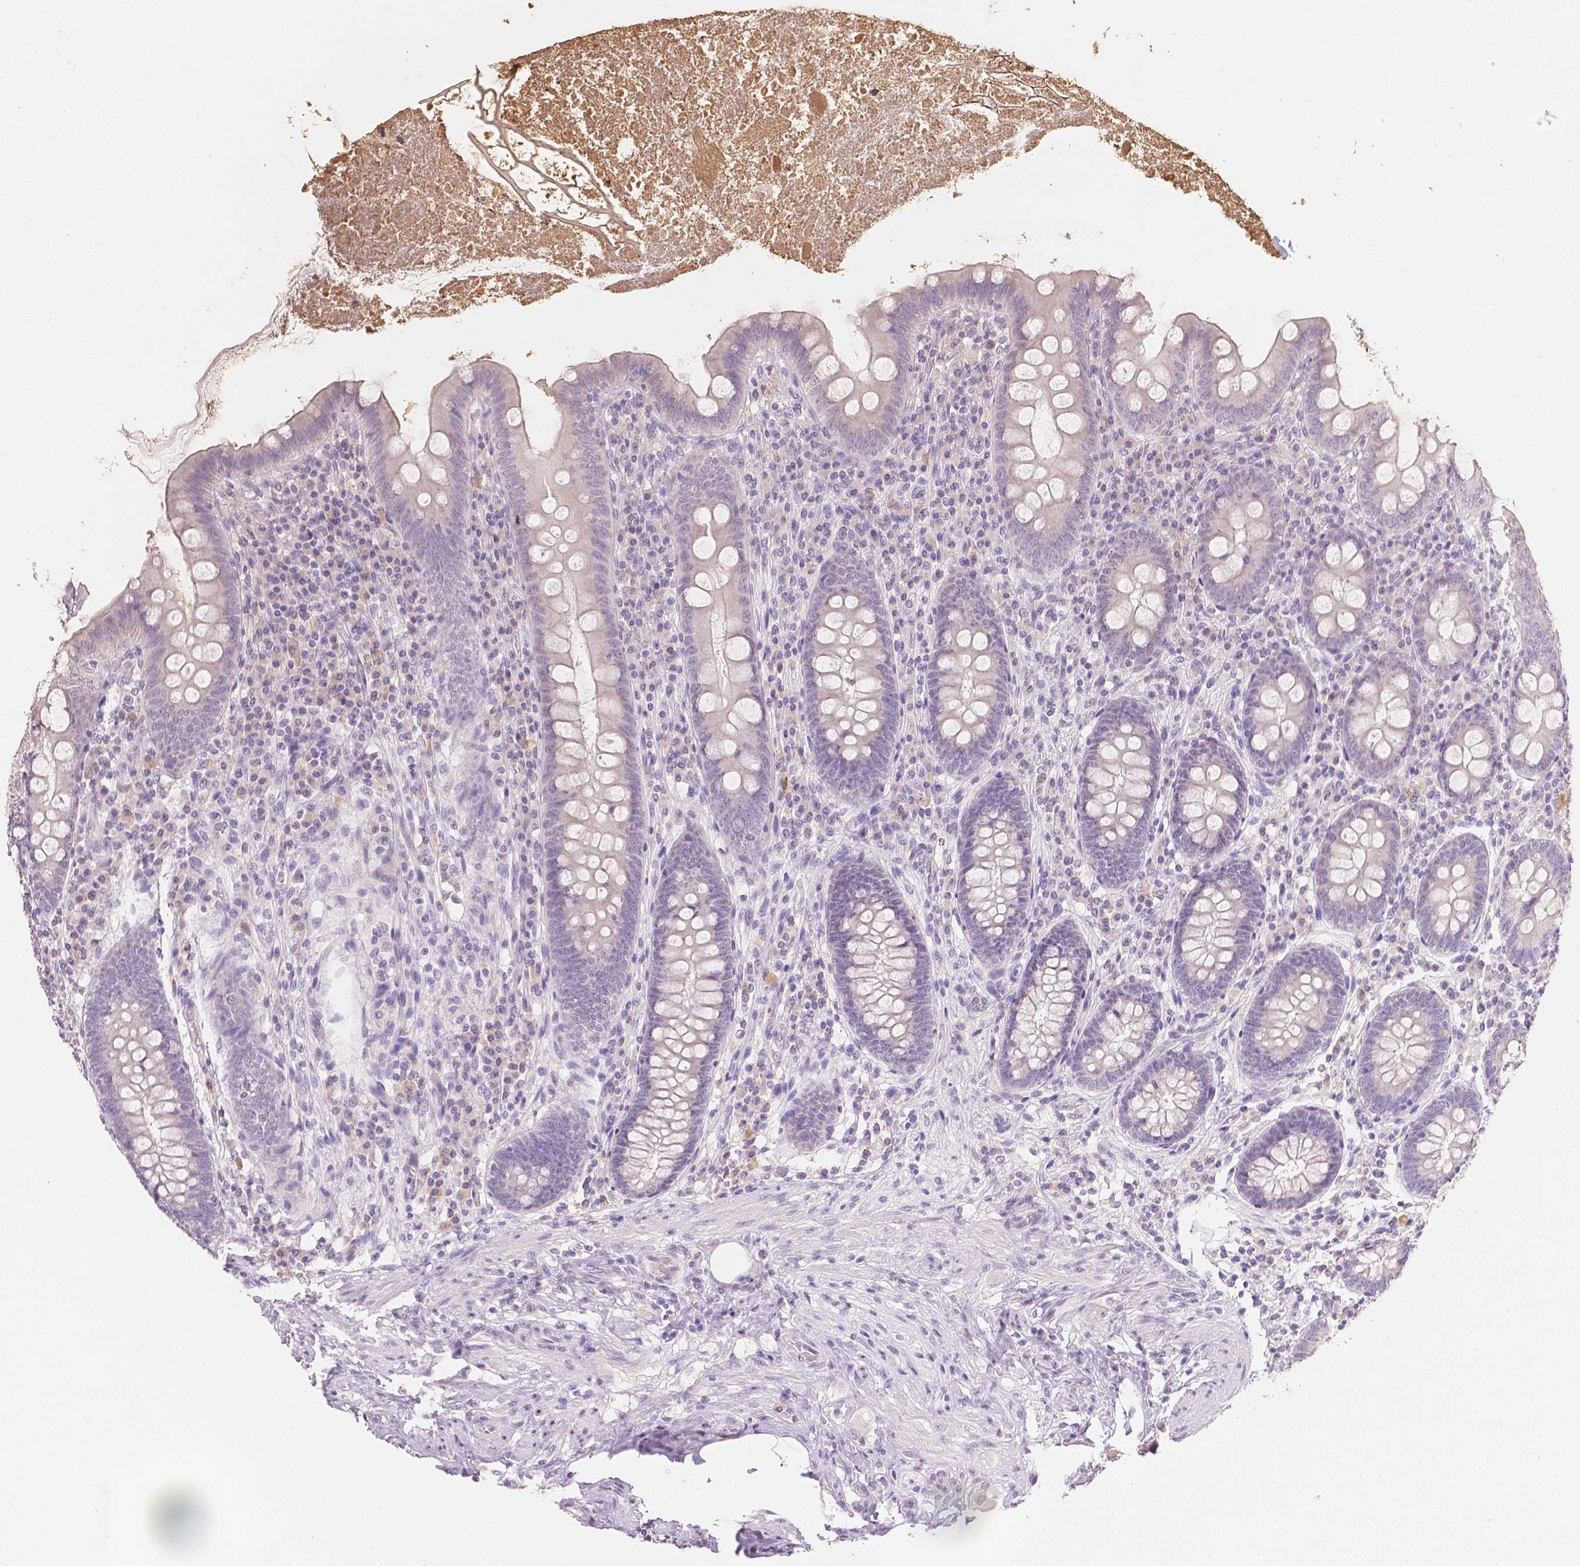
{"staining": {"intensity": "weak", "quantity": "<25%", "location": "cytoplasmic/membranous"}, "tissue": "appendix", "cell_type": "Glandular cells", "image_type": "normal", "snomed": [{"axis": "morphology", "description": "Normal tissue, NOS"}, {"axis": "topography", "description": "Appendix"}], "caption": "This histopathology image is of unremarkable appendix stained with immunohistochemistry (IHC) to label a protein in brown with the nuclei are counter-stained blue. There is no positivity in glandular cells. (DAB (3,3'-diaminobenzidine) immunohistochemistry (IHC) with hematoxylin counter stain).", "gene": "TGM1", "patient": {"sex": "male", "age": 71}}